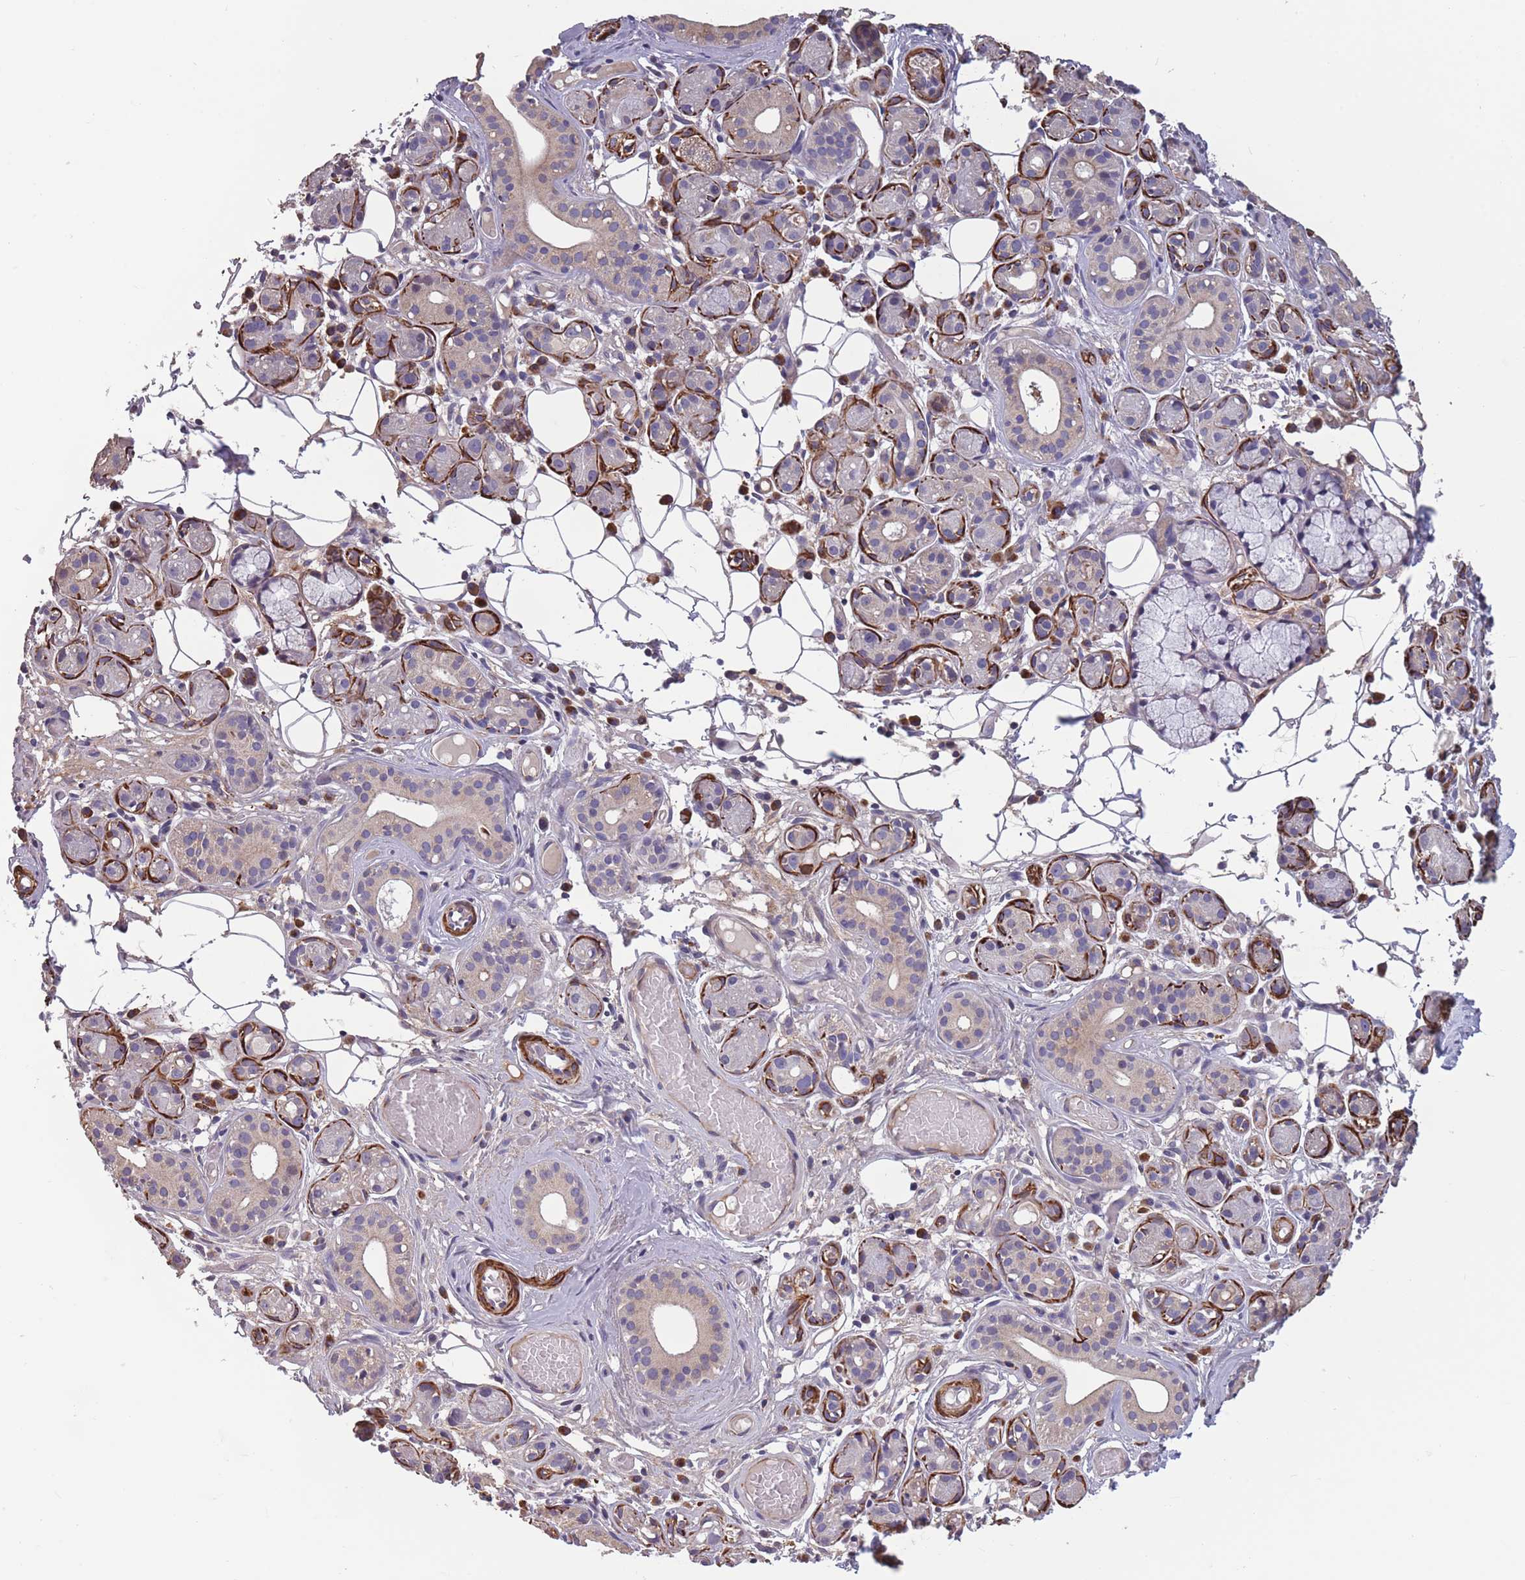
{"staining": {"intensity": "moderate", "quantity": "<25%", "location": "cytoplasmic/membranous"}, "tissue": "salivary gland", "cell_type": "Glandular cells", "image_type": "normal", "snomed": [{"axis": "morphology", "description": "Normal tissue, NOS"}, {"axis": "topography", "description": "Salivary gland"}], "caption": "IHC (DAB) staining of unremarkable salivary gland exhibits moderate cytoplasmic/membranous protein expression in about <25% of glandular cells.", "gene": "TOMM40L", "patient": {"sex": "male", "age": 82}}